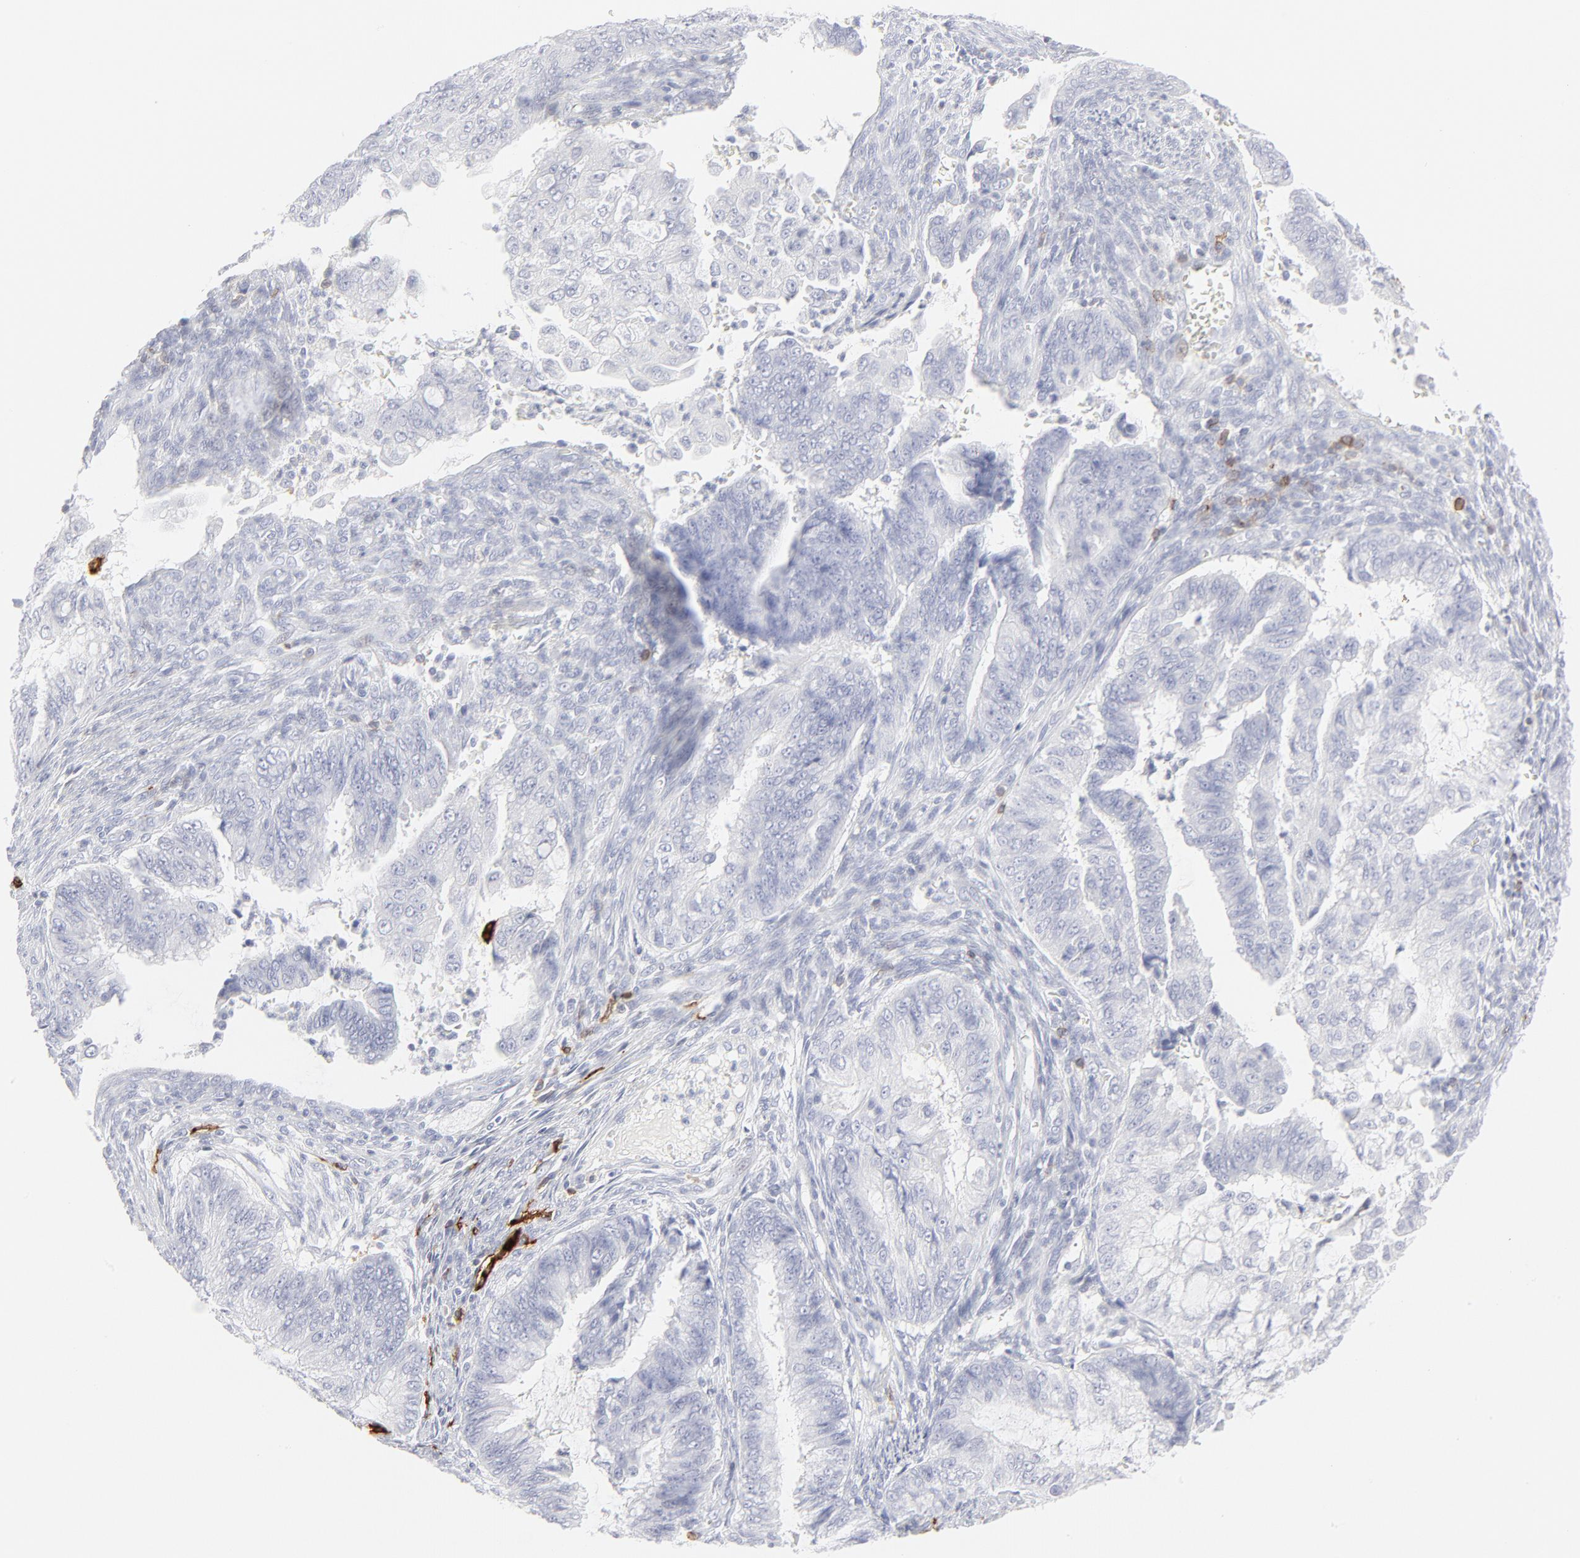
{"staining": {"intensity": "negative", "quantity": "none", "location": "none"}, "tissue": "endometrial cancer", "cell_type": "Tumor cells", "image_type": "cancer", "snomed": [{"axis": "morphology", "description": "Adenocarcinoma, NOS"}, {"axis": "topography", "description": "Endometrium"}], "caption": "High magnification brightfield microscopy of endometrial cancer (adenocarcinoma) stained with DAB (3,3'-diaminobenzidine) (brown) and counterstained with hematoxylin (blue): tumor cells show no significant expression.", "gene": "CCR7", "patient": {"sex": "female", "age": 75}}